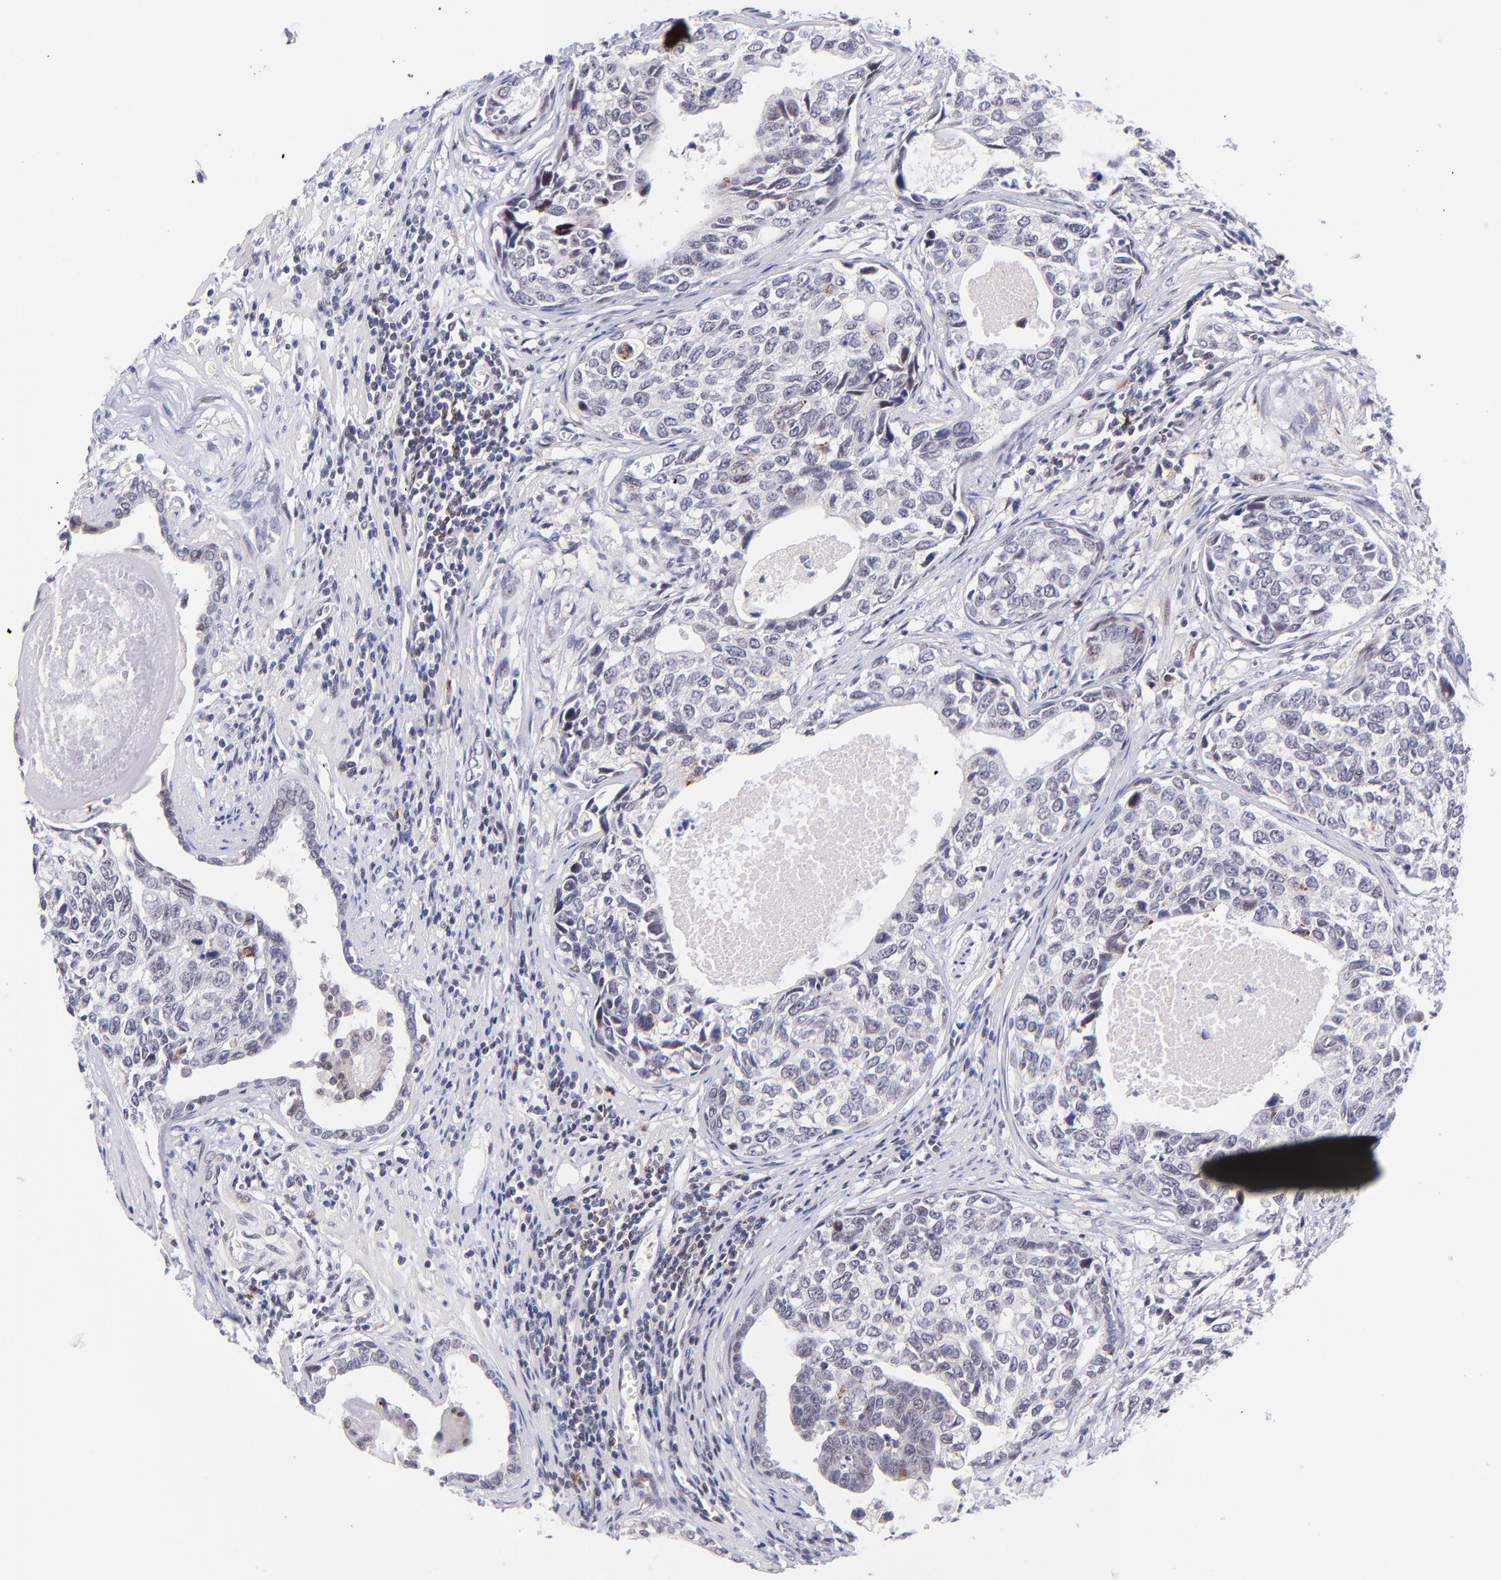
{"staining": {"intensity": "negative", "quantity": "none", "location": "none"}, "tissue": "urothelial cancer", "cell_type": "Tumor cells", "image_type": "cancer", "snomed": [{"axis": "morphology", "description": "Urothelial carcinoma, High grade"}, {"axis": "topography", "description": "Urinary bladder"}], "caption": "The IHC photomicrograph has no significant expression in tumor cells of urothelial cancer tissue.", "gene": "SOX6", "patient": {"sex": "male", "age": 81}}